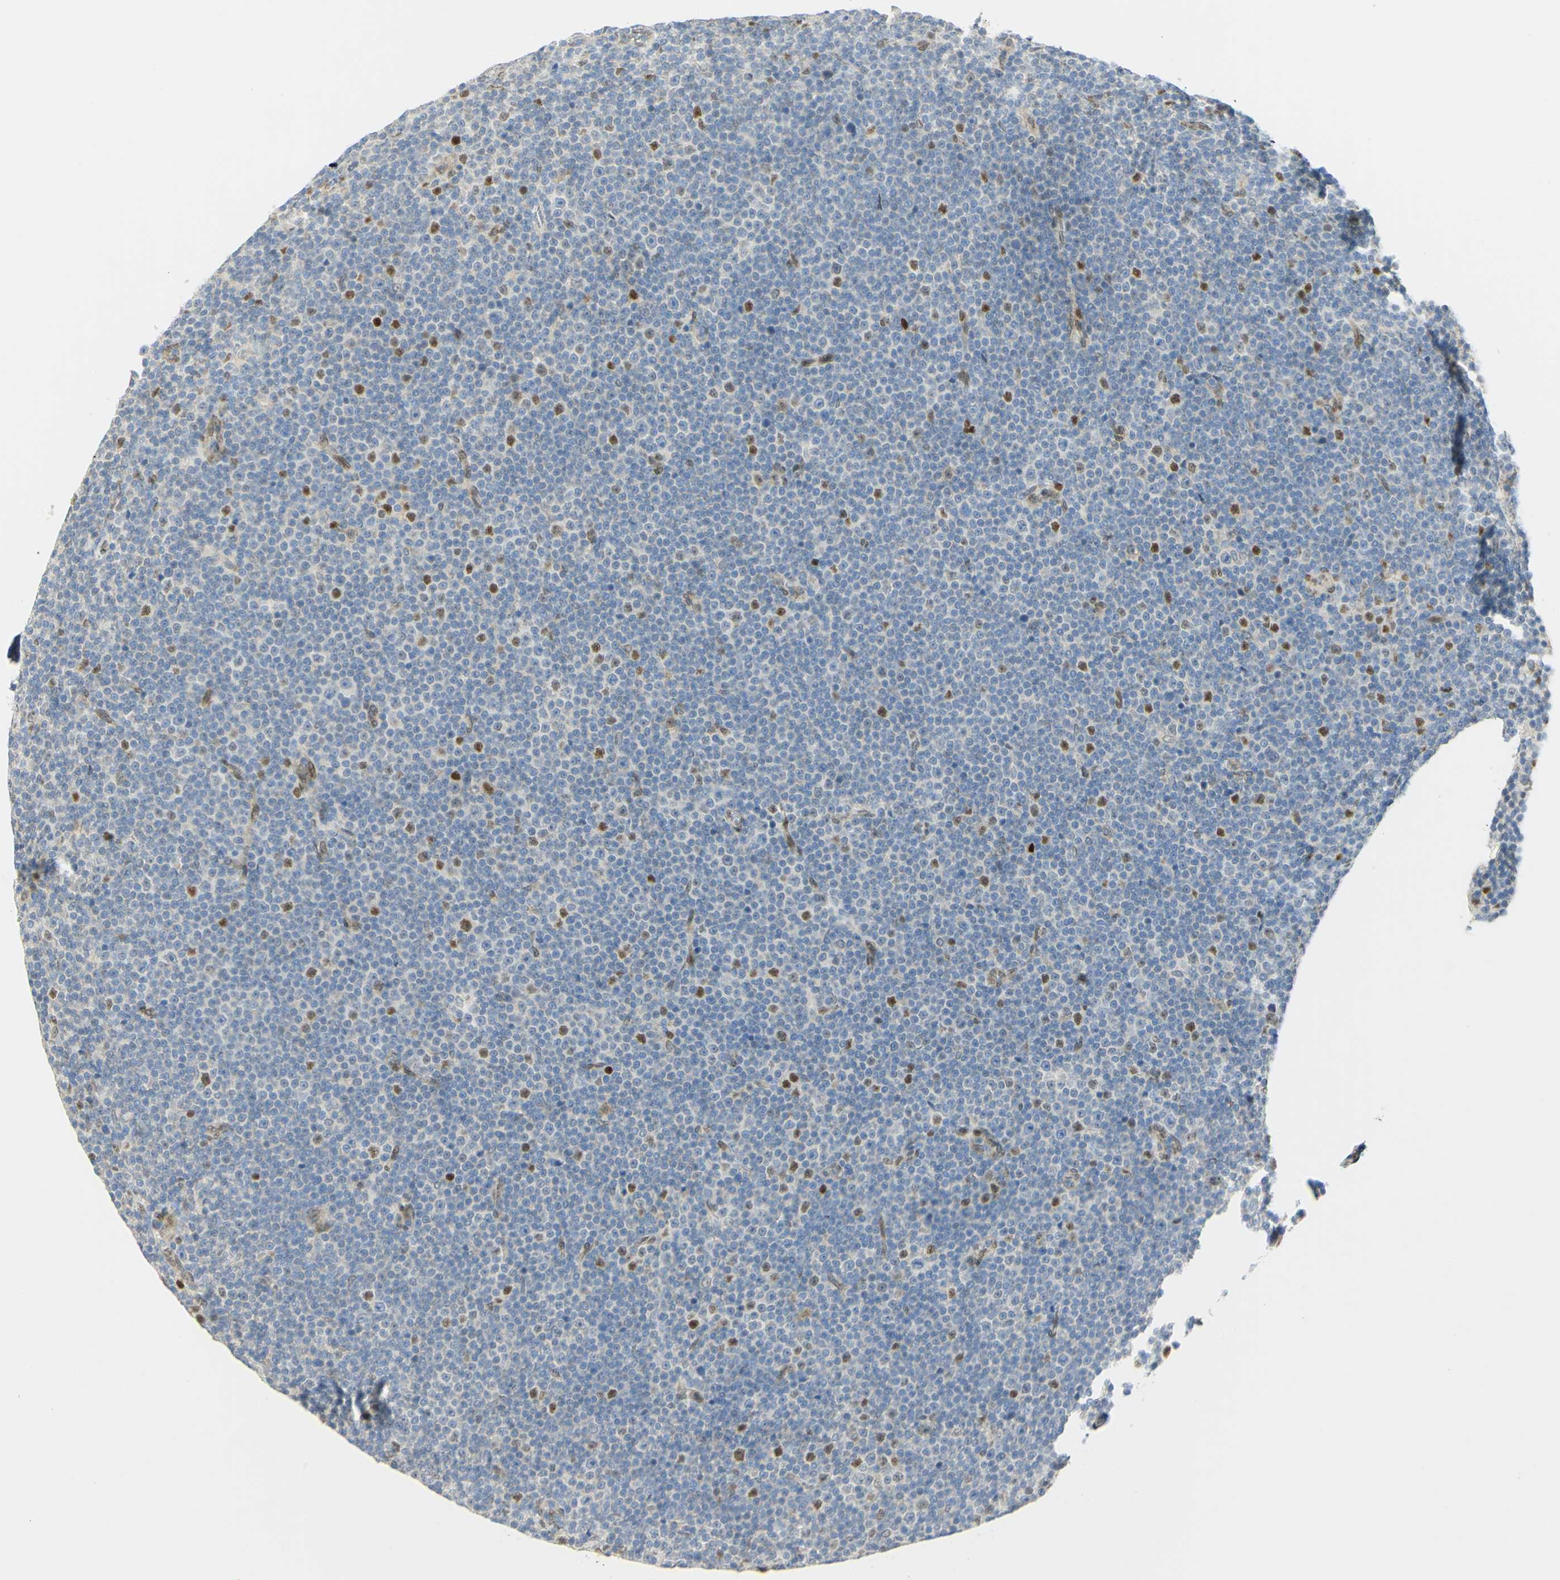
{"staining": {"intensity": "strong", "quantity": "<25%", "location": "nuclear"}, "tissue": "lymphoma", "cell_type": "Tumor cells", "image_type": "cancer", "snomed": [{"axis": "morphology", "description": "Malignant lymphoma, non-Hodgkin's type, Low grade"}, {"axis": "topography", "description": "Lymph node"}], "caption": "A medium amount of strong nuclear staining is identified in approximately <25% of tumor cells in lymphoma tissue. The staining was performed using DAB to visualize the protein expression in brown, while the nuclei were stained in blue with hematoxylin (Magnification: 20x).", "gene": "E2F1", "patient": {"sex": "female", "age": 67}}